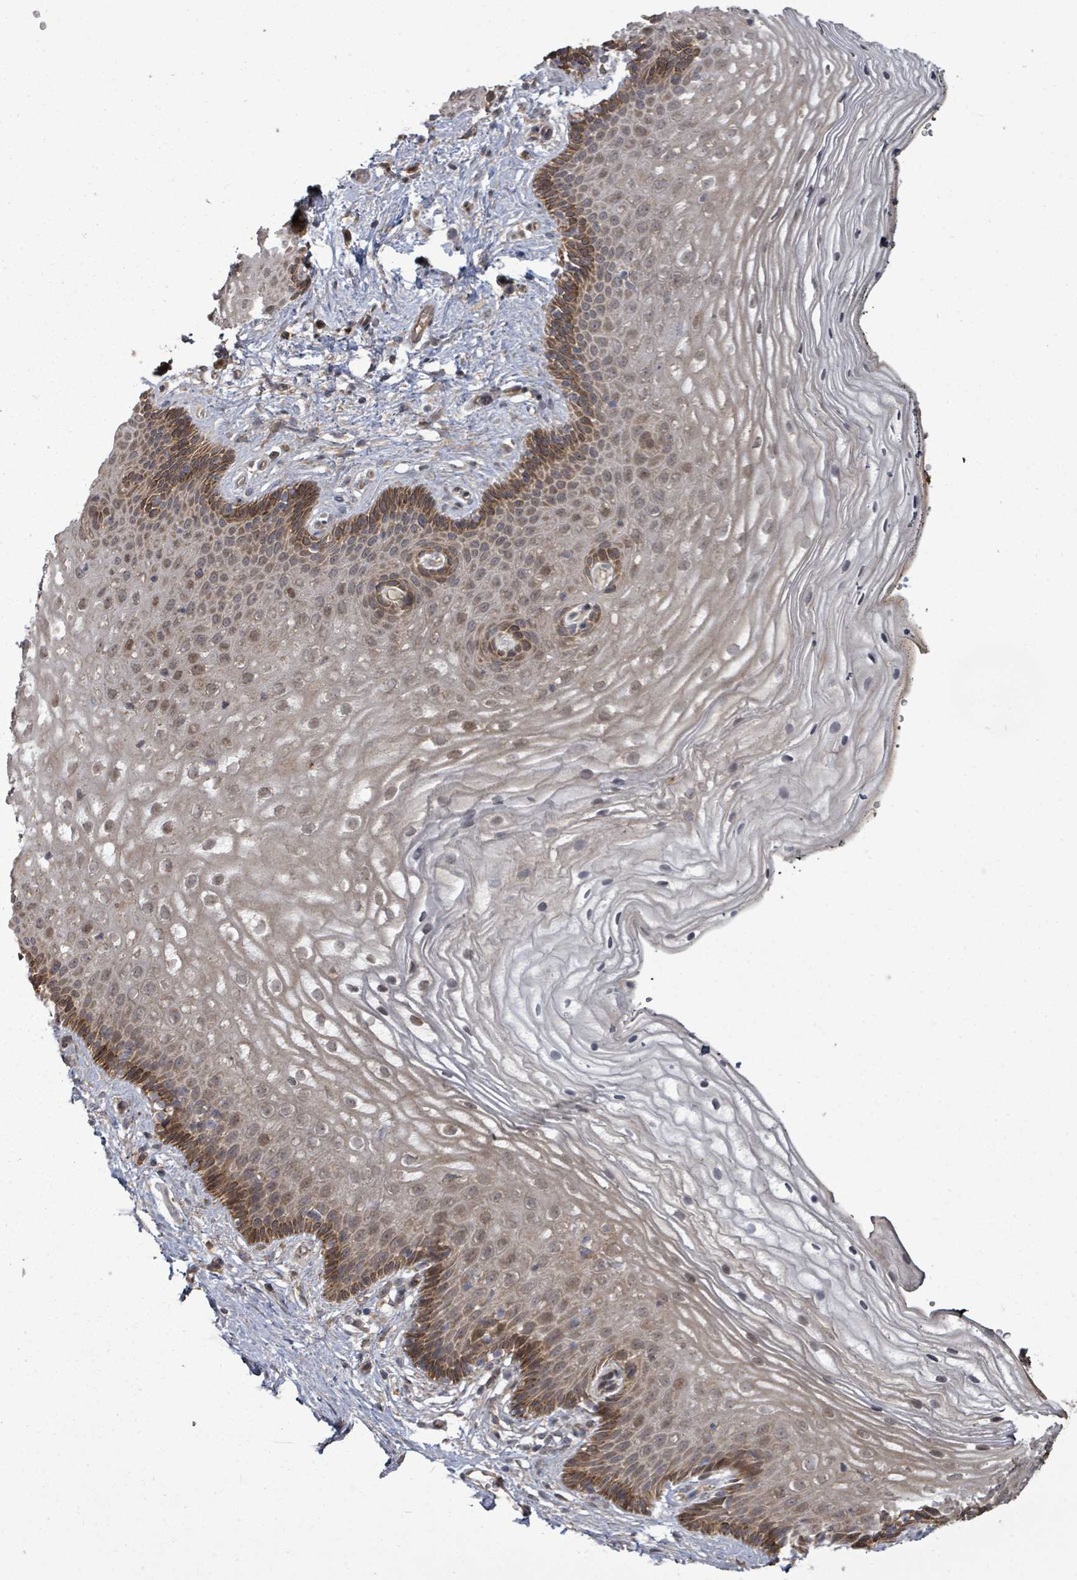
{"staining": {"intensity": "strong", "quantity": "<25%", "location": "cytoplasmic/membranous"}, "tissue": "vagina", "cell_type": "Squamous epithelial cells", "image_type": "normal", "snomed": [{"axis": "morphology", "description": "Normal tissue, NOS"}, {"axis": "topography", "description": "Vagina"}], "caption": "A brown stain highlights strong cytoplasmic/membranous staining of a protein in squamous epithelial cells of unremarkable vagina. (DAB = brown stain, brightfield microscopy at high magnification).", "gene": "EIF3CL", "patient": {"sex": "female", "age": 47}}